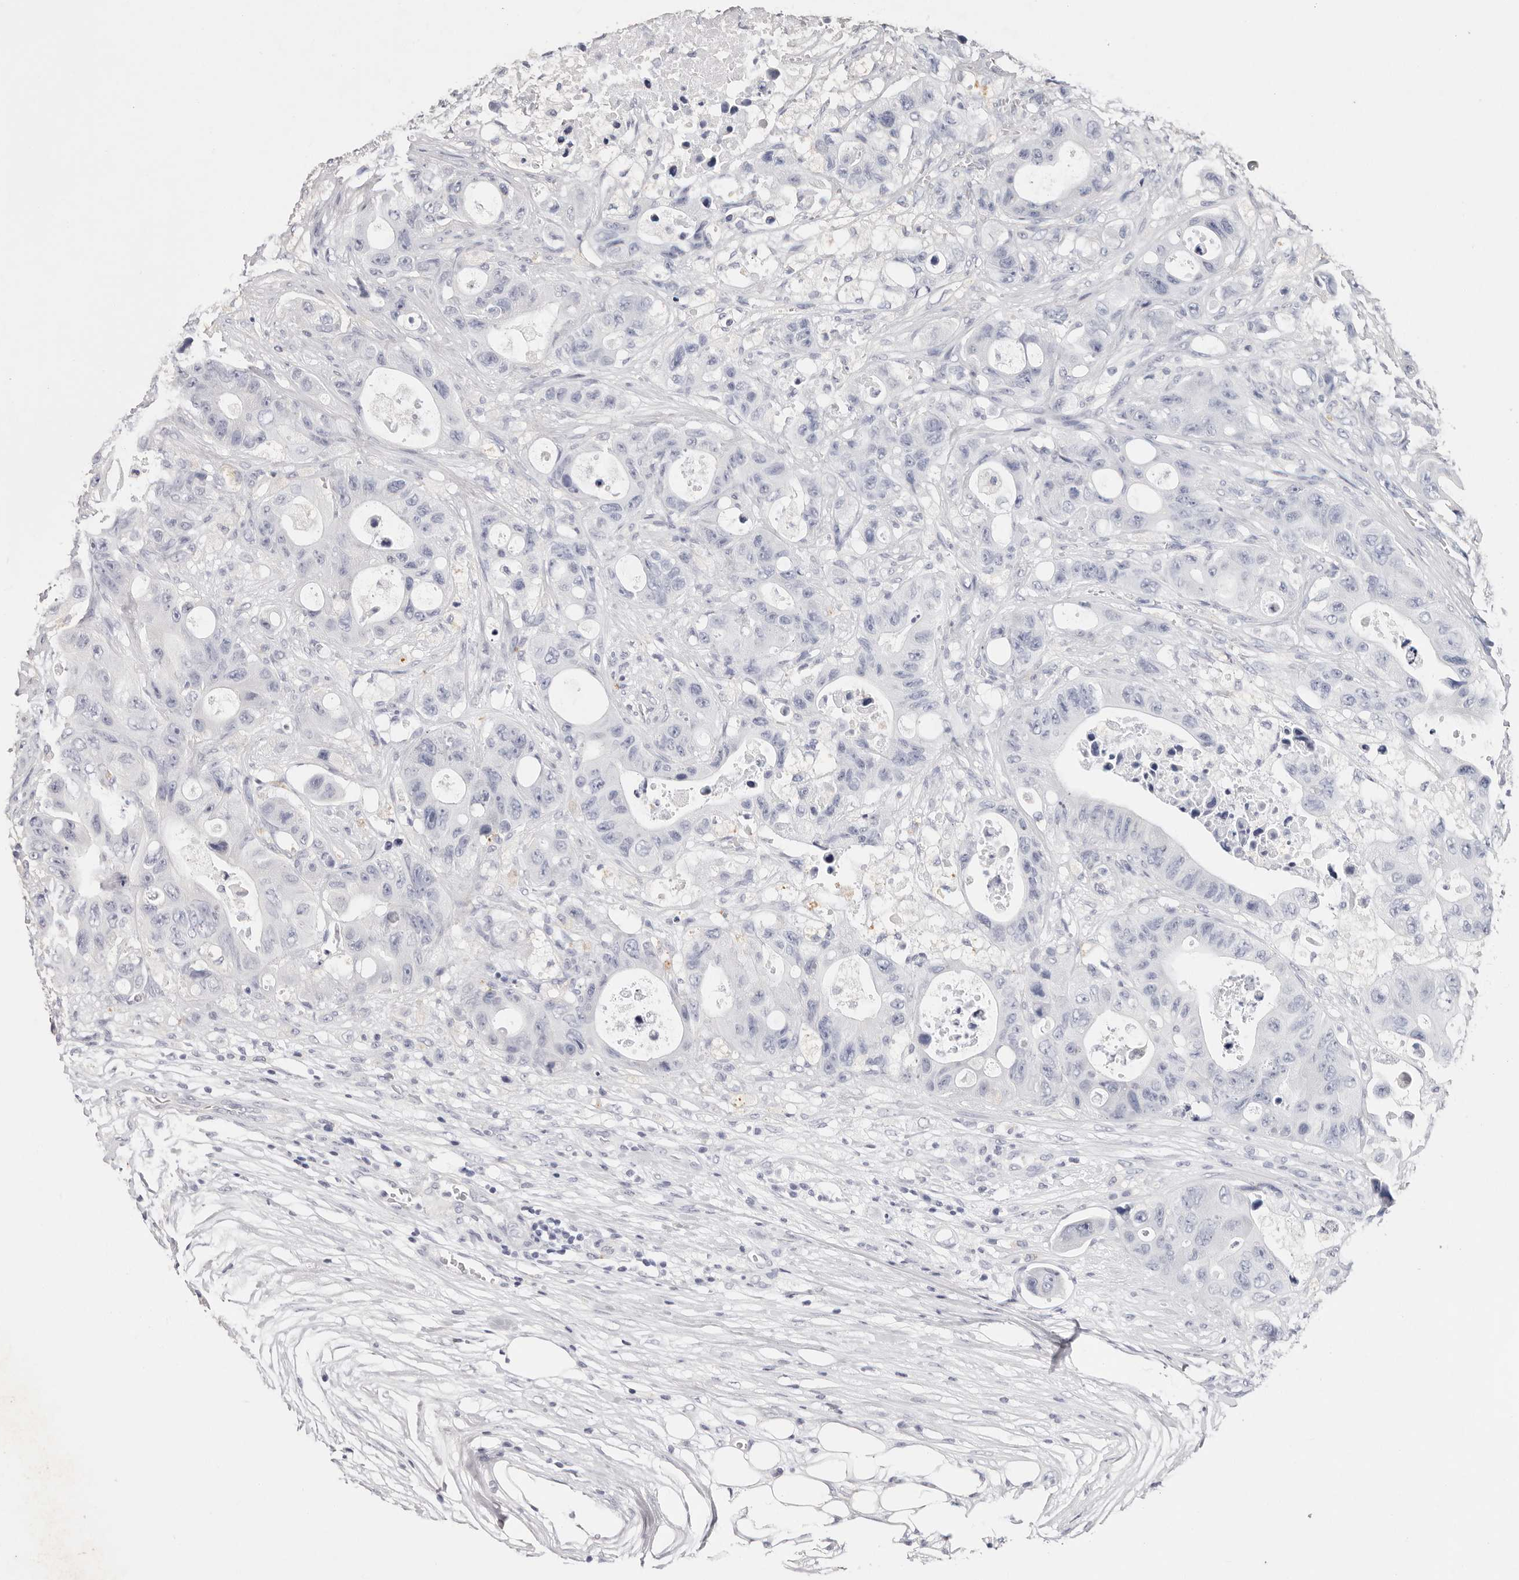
{"staining": {"intensity": "negative", "quantity": "none", "location": "none"}, "tissue": "colorectal cancer", "cell_type": "Tumor cells", "image_type": "cancer", "snomed": [{"axis": "morphology", "description": "Adenocarcinoma, NOS"}, {"axis": "topography", "description": "Colon"}], "caption": "The immunohistochemistry micrograph has no significant staining in tumor cells of colorectal cancer tissue. (Immunohistochemistry (ihc), brightfield microscopy, high magnification).", "gene": "THBS3", "patient": {"sex": "female", "age": 46}}